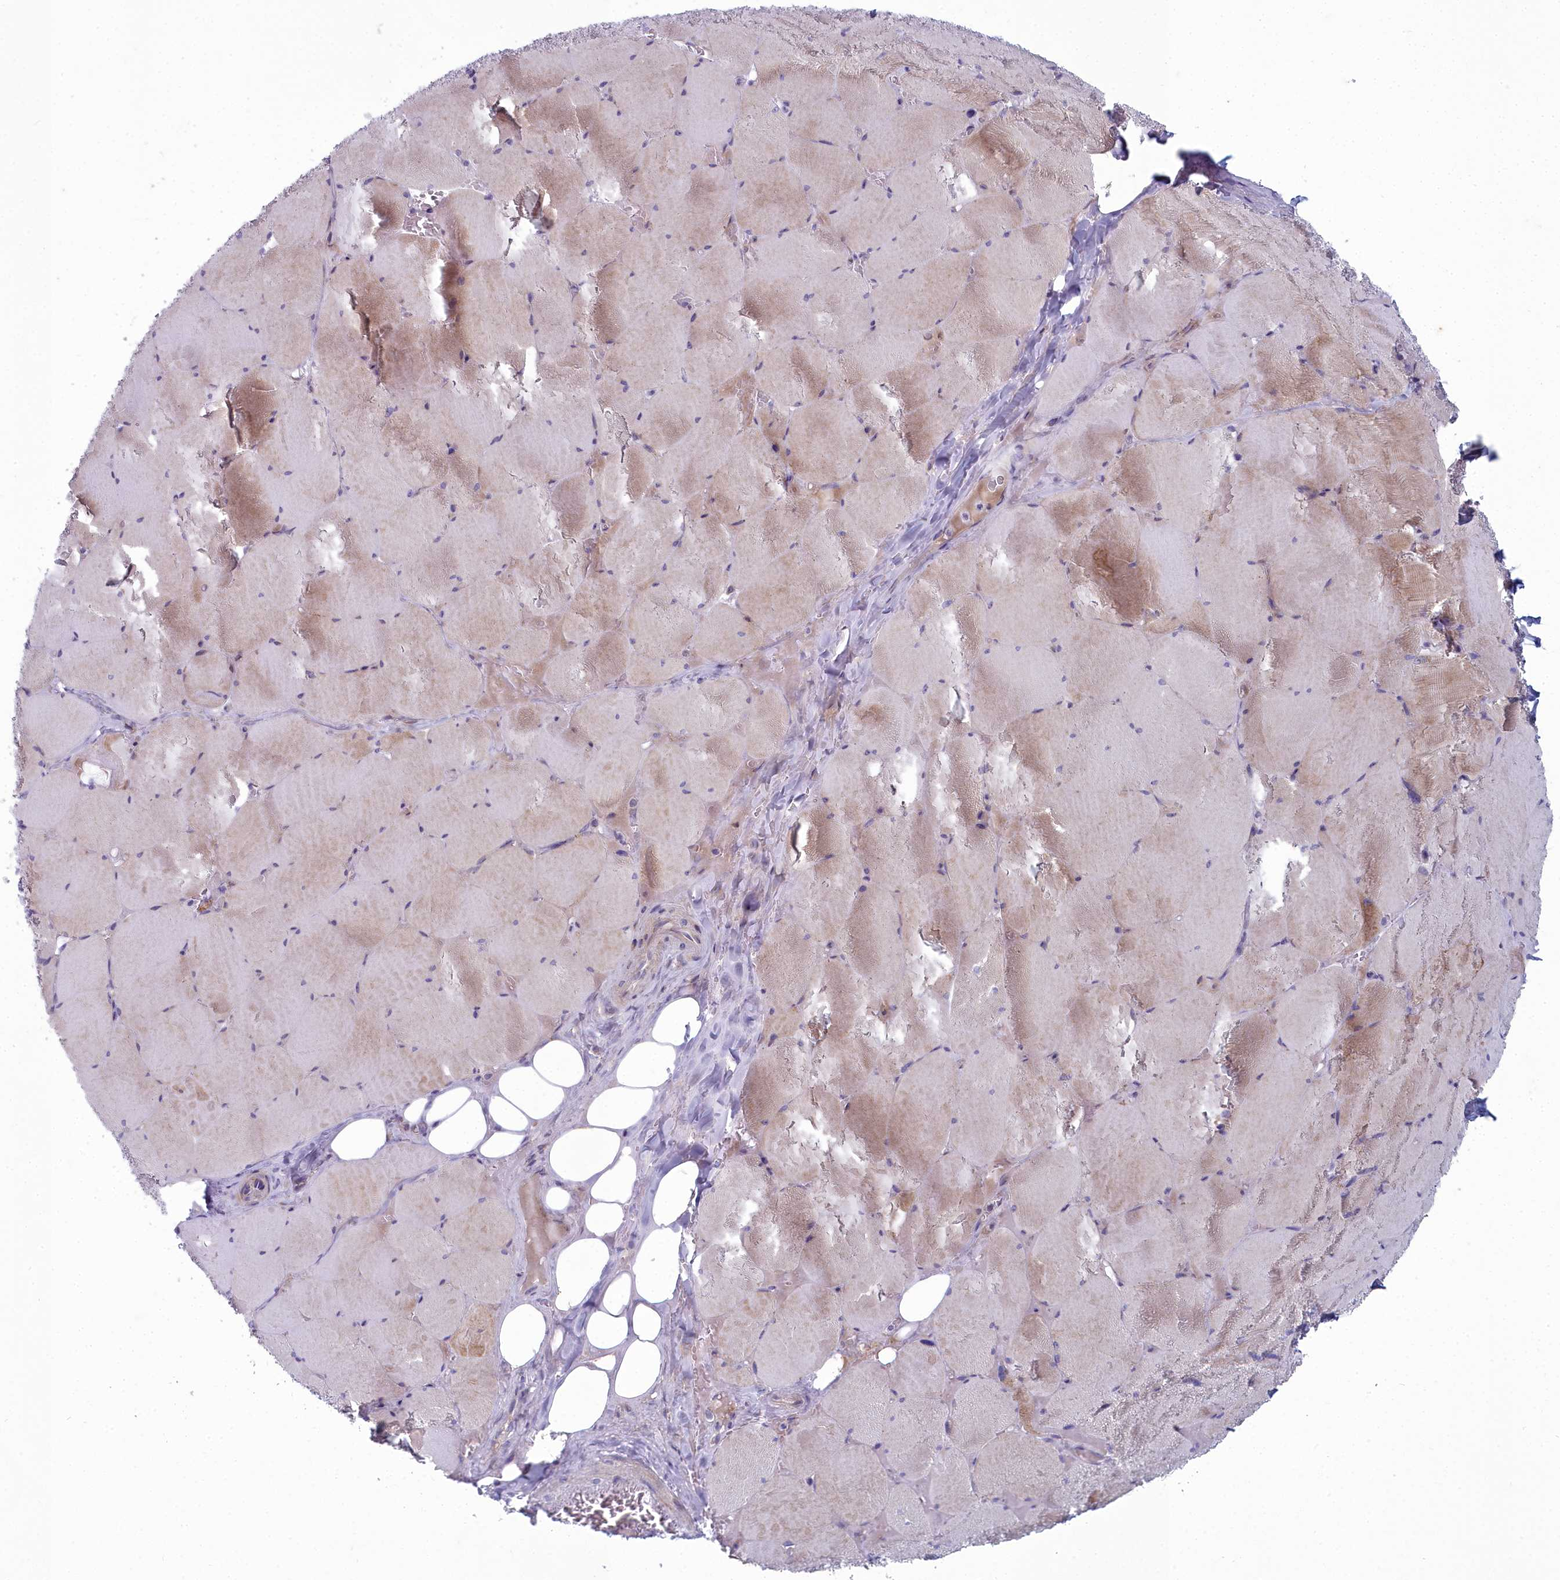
{"staining": {"intensity": "moderate", "quantity": "25%-75%", "location": "cytoplasmic/membranous"}, "tissue": "skeletal muscle", "cell_type": "Myocytes", "image_type": "normal", "snomed": [{"axis": "morphology", "description": "Normal tissue, NOS"}, {"axis": "topography", "description": "Skeletal muscle"}, {"axis": "topography", "description": "Head-Neck"}], "caption": "This photomicrograph demonstrates normal skeletal muscle stained with IHC to label a protein in brown. The cytoplasmic/membranous of myocytes show moderate positivity for the protein. Nuclei are counter-stained blue.", "gene": "INSYN2A", "patient": {"sex": "male", "age": 66}}